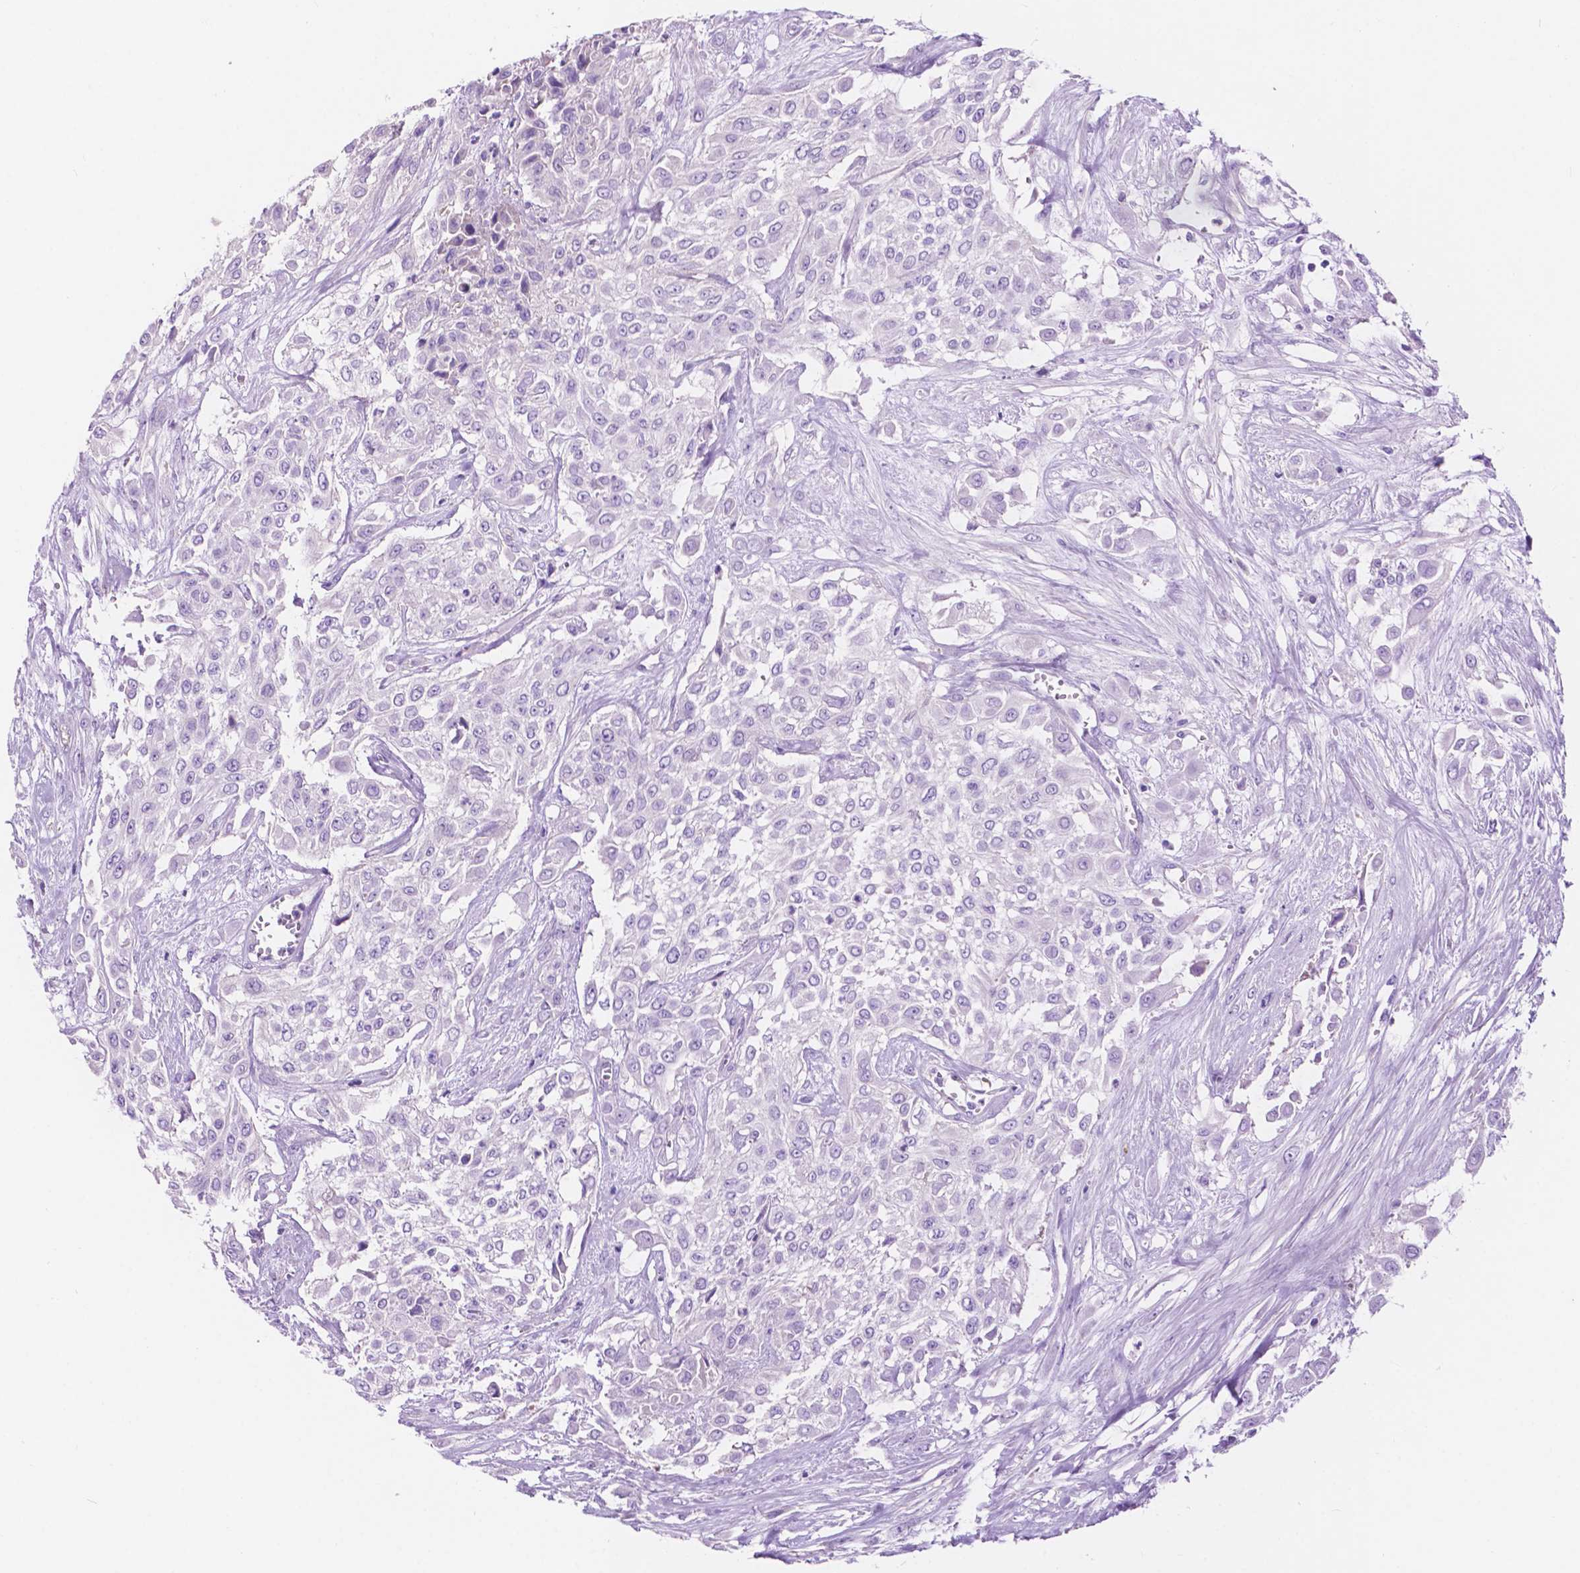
{"staining": {"intensity": "negative", "quantity": "none", "location": "none"}, "tissue": "urothelial cancer", "cell_type": "Tumor cells", "image_type": "cancer", "snomed": [{"axis": "morphology", "description": "Urothelial carcinoma, High grade"}, {"axis": "topography", "description": "Urinary bladder"}], "caption": "DAB (3,3'-diaminobenzidine) immunohistochemical staining of human urothelial carcinoma (high-grade) displays no significant staining in tumor cells.", "gene": "IGFN1", "patient": {"sex": "male", "age": 57}}